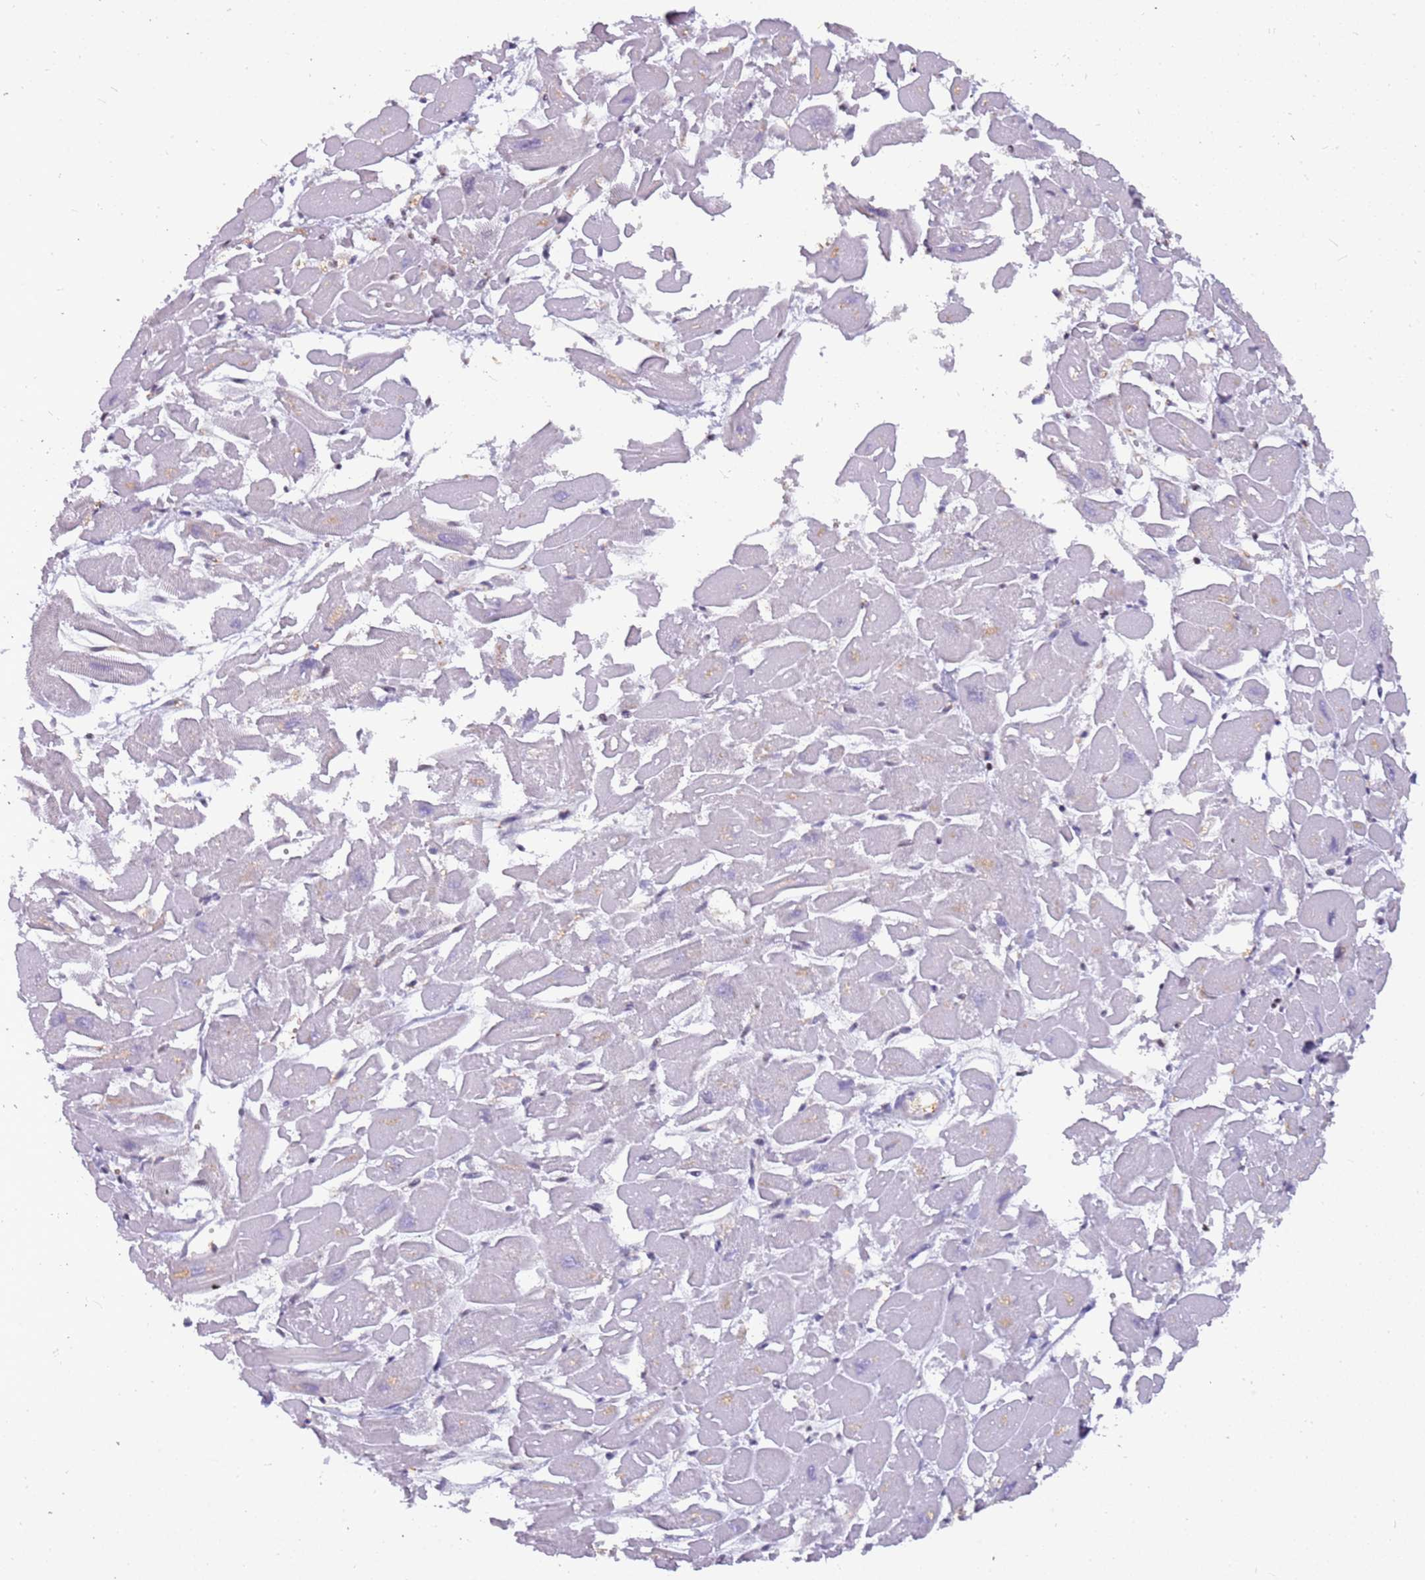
{"staining": {"intensity": "negative", "quantity": "none", "location": "none"}, "tissue": "heart muscle", "cell_type": "Cardiomyocytes", "image_type": "normal", "snomed": [{"axis": "morphology", "description": "Normal tissue, NOS"}, {"axis": "topography", "description": "Heart"}], "caption": "Immunohistochemistry histopathology image of unremarkable human heart muscle stained for a protein (brown), which reveals no expression in cardiomyocytes.", "gene": "ARHGEF35", "patient": {"sex": "male", "age": 54}}